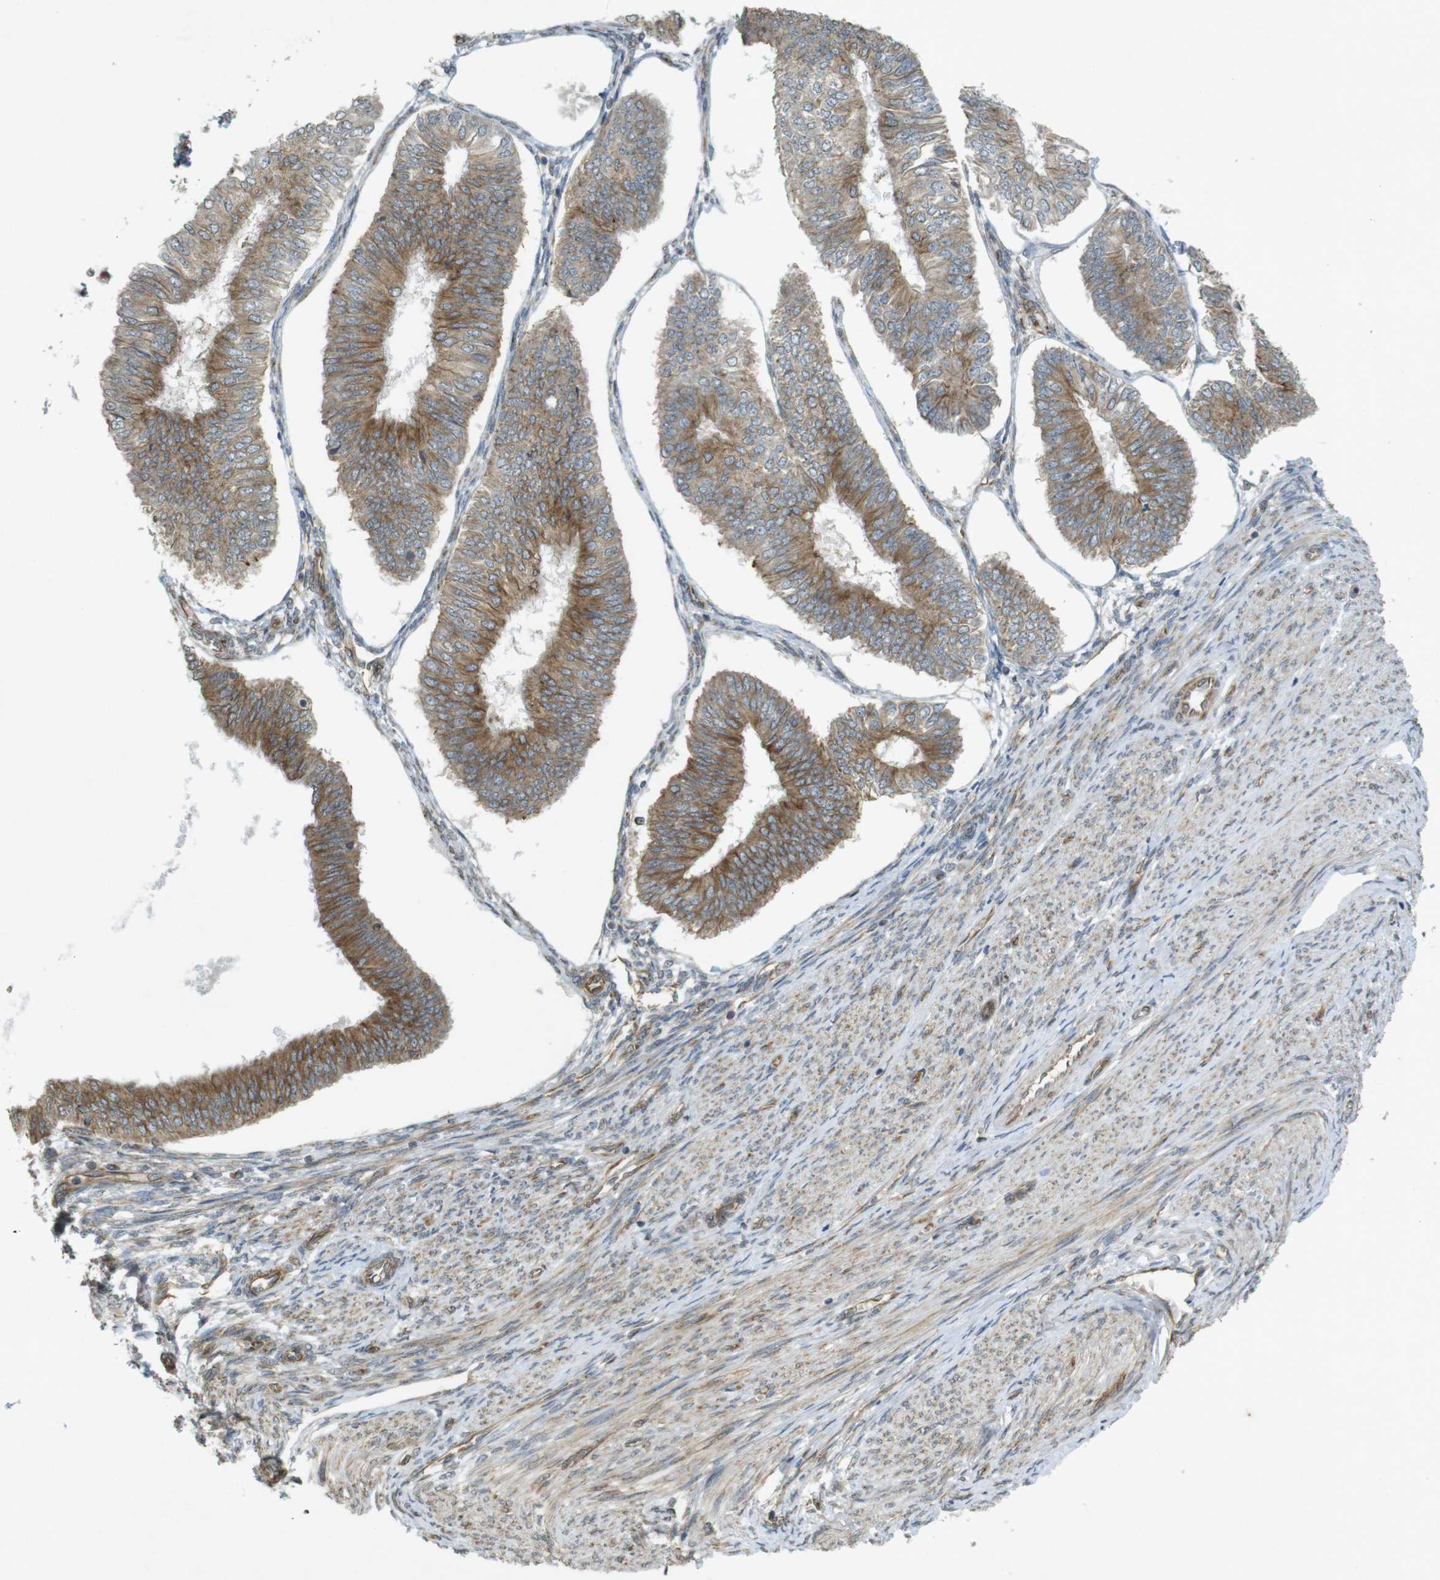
{"staining": {"intensity": "moderate", "quantity": "25%-75%", "location": "cytoplasmic/membranous"}, "tissue": "endometrial cancer", "cell_type": "Tumor cells", "image_type": "cancer", "snomed": [{"axis": "morphology", "description": "Adenocarcinoma, NOS"}, {"axis": "topography", "description": "Endometrium"}], "caption": "Endometrial cancer stained with a protein marker demonstrates moderate staining in tumor cells.", "gene": "KIF5B", "patient": {"sex": "female", "age": 58}}